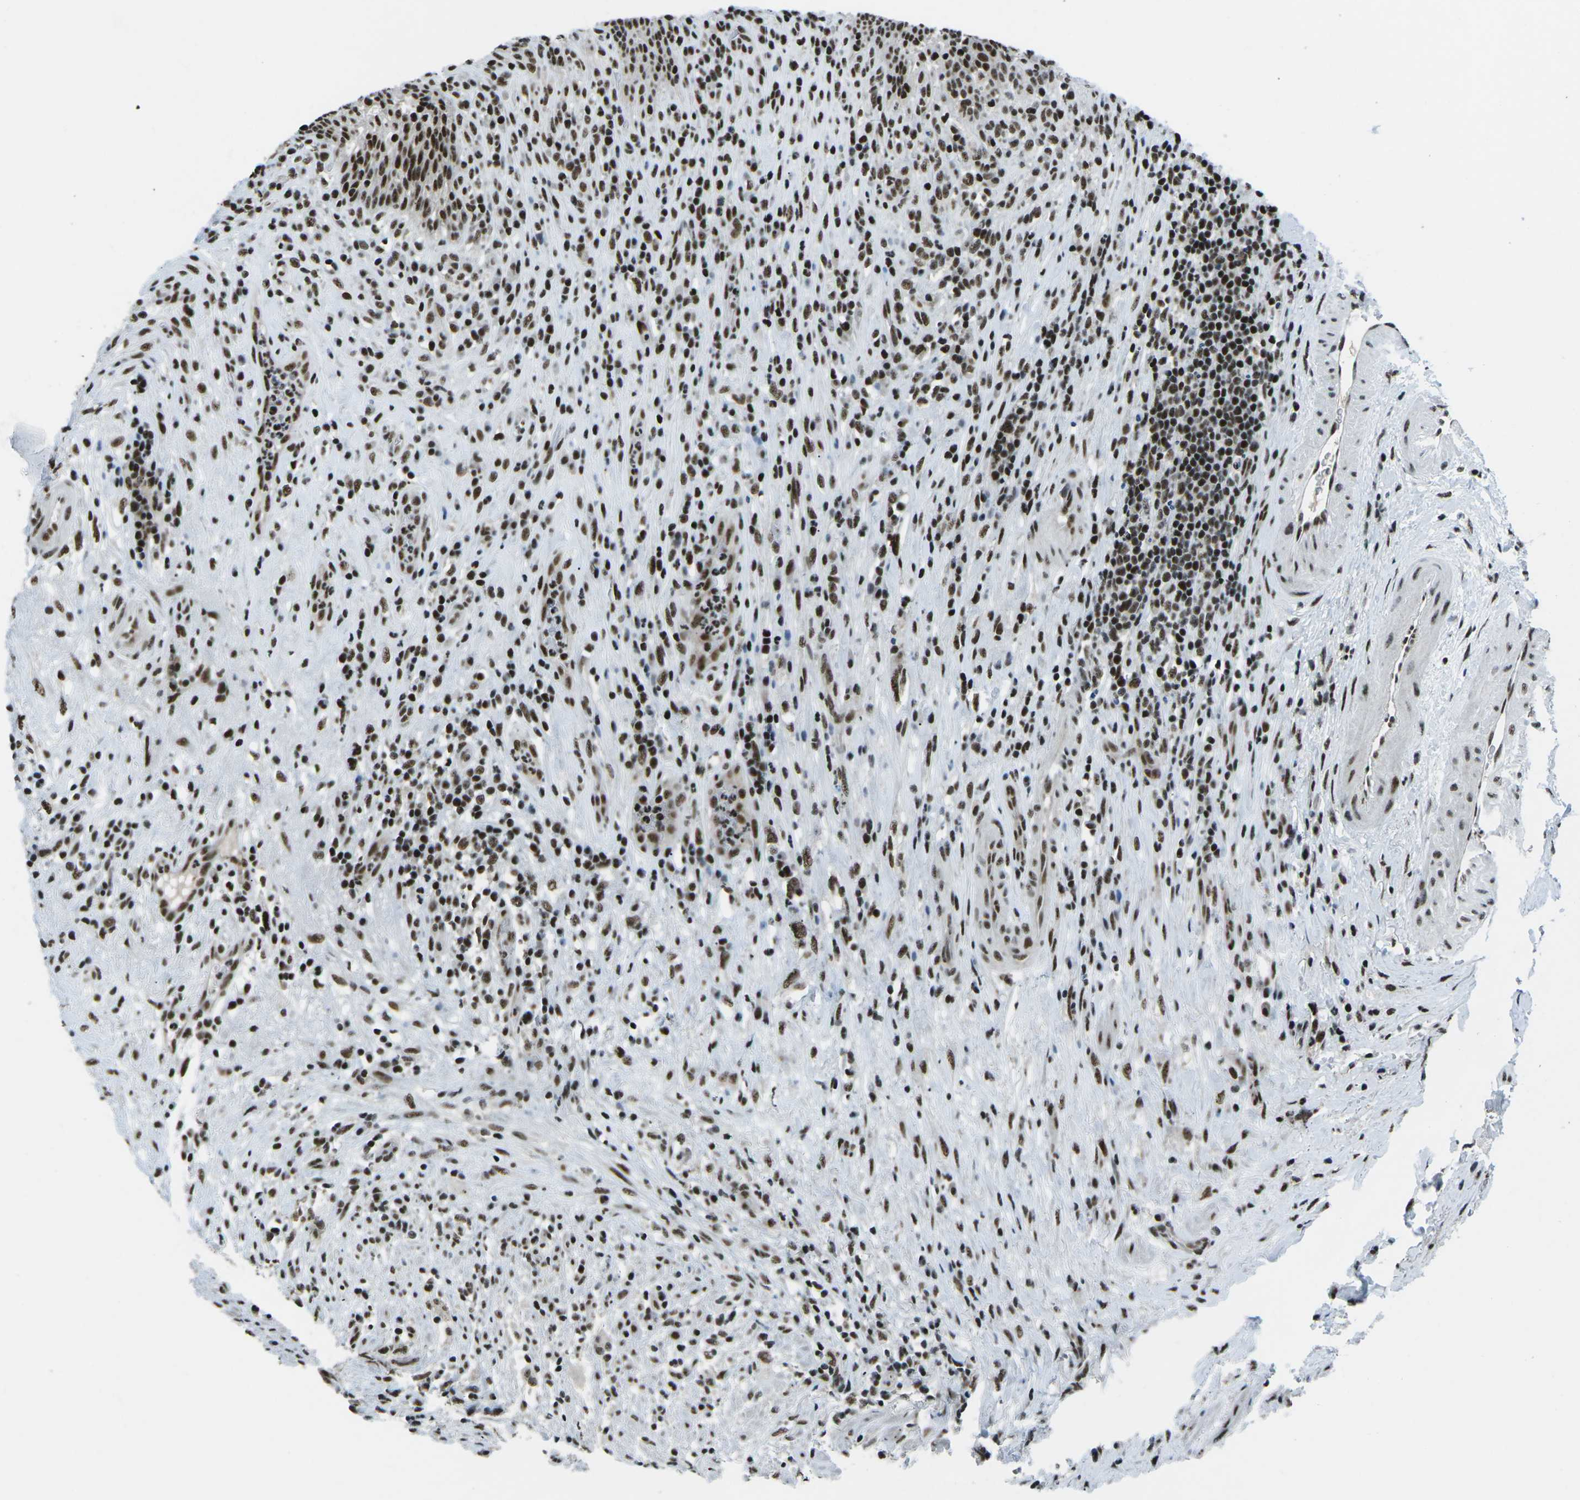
{"staining": {"intensity": "strong", "quantity": ">75%", "location": "nuclear"}, "tissue": "urothelial cancer", "cell_type": "Tumor cells", "image_type": "cancer", "snomed": [{"axis": "morphology", "description": "Urothelial carcinoma, Low grade"}, {"axis": "topography", "description": "Urinary bladder"}], "caption": "Immunohistochemical staining of urothelial cancer displays high levels of strong nuclear protein staining in approximately >75% of tumor cells. (DAB = brown stain, brightfield microscopy at high magnification).", "gene": "RBL2", "patient": {"sex": "female", "age": 75}}